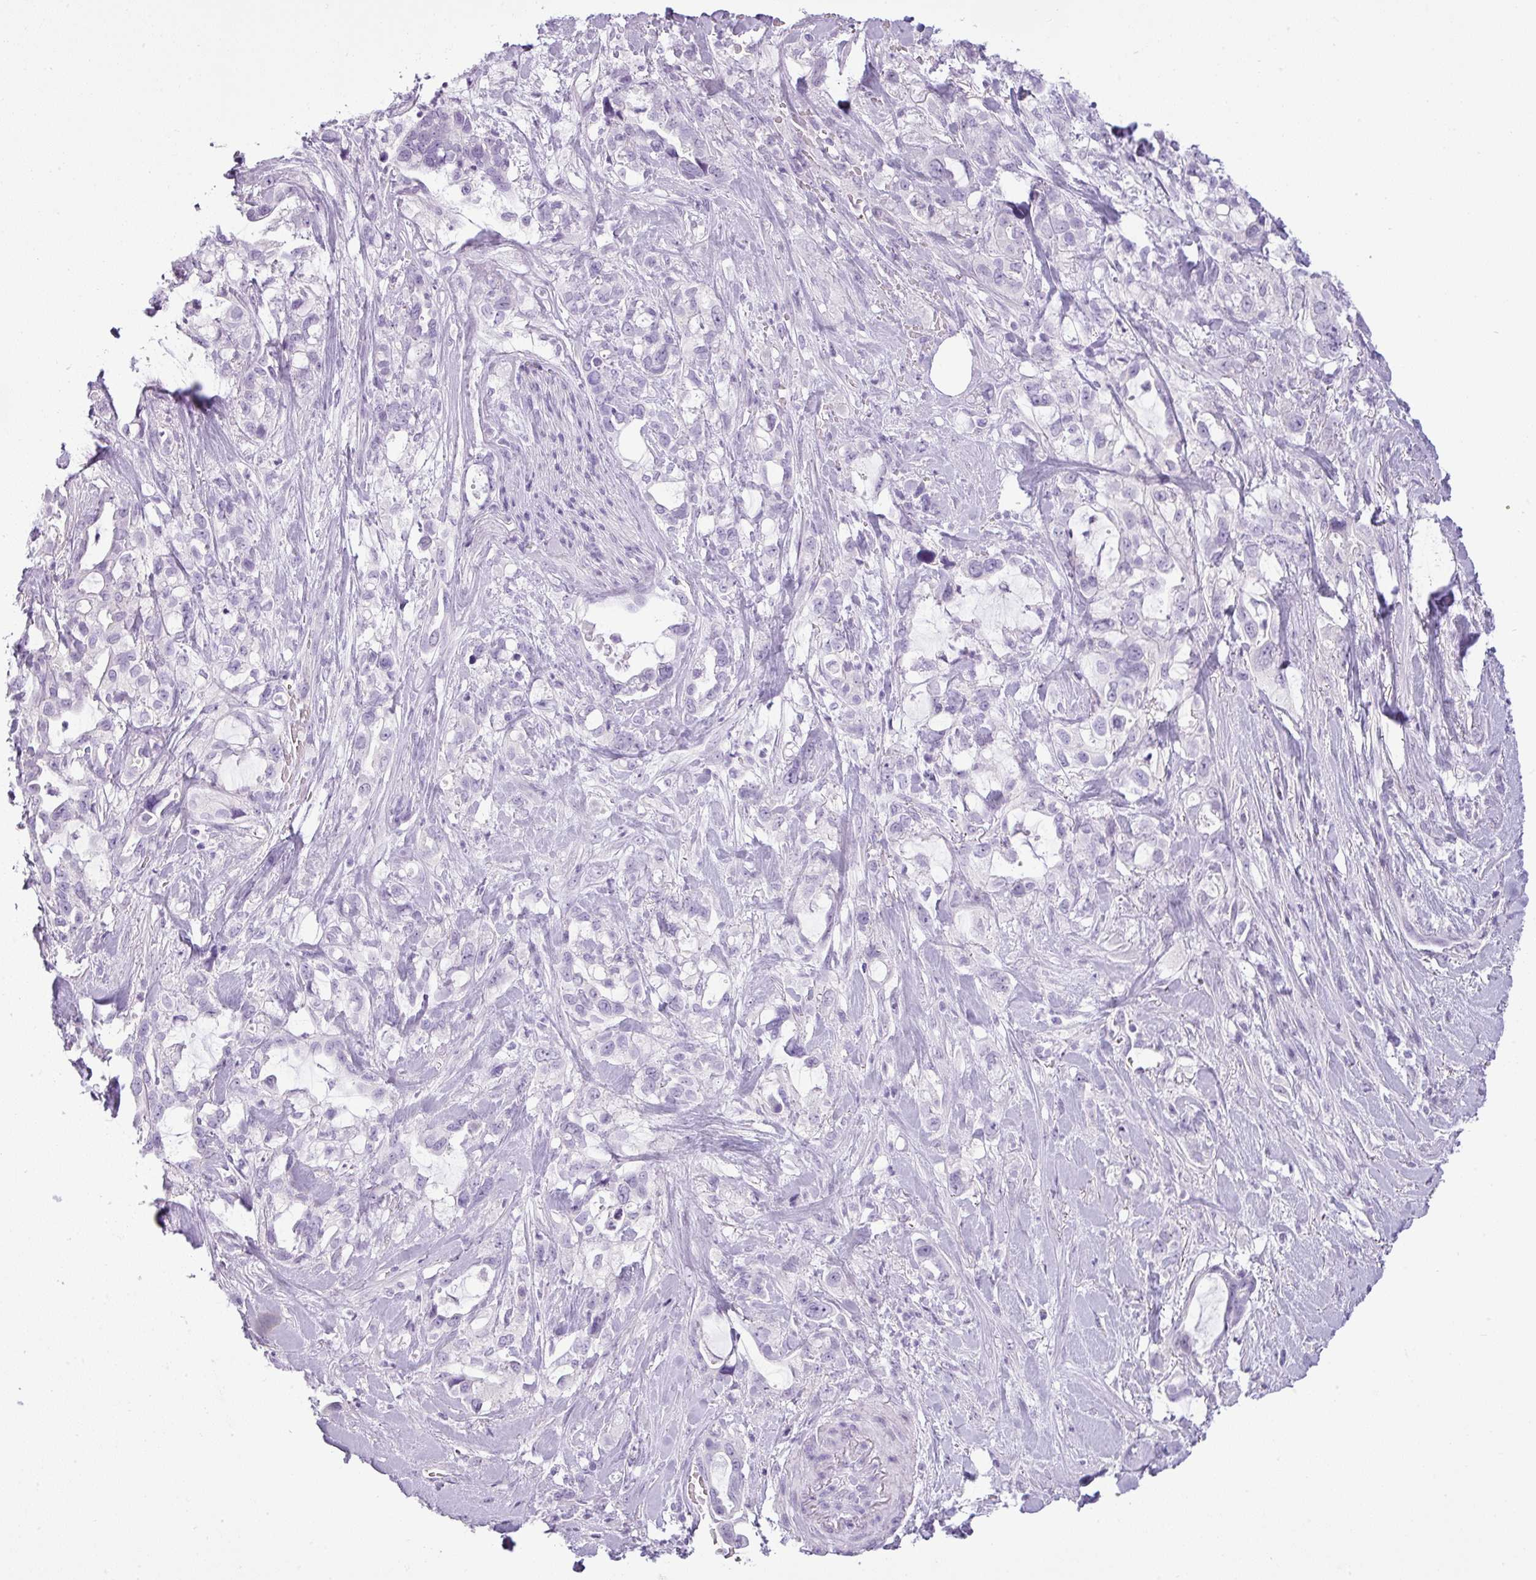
{"staining": {"intensity": "negative", "quantity": "none", "location": "none"}, "tissue": "pancreatic cancer", "cell_type": "Tumor cells", "image_type": "cancer", "snomed": [{"axis": "morphology", "description": "Adenocarcinoma, NOS"}, {"axis": "topography", "description": "Pancreas"}], "caption": "Immunohistochemical staining of human pancreatic cancer shows no significant staining in tumor cells.", "gene": "CDH16", "patient": {"sex": "female", "age": 61}}